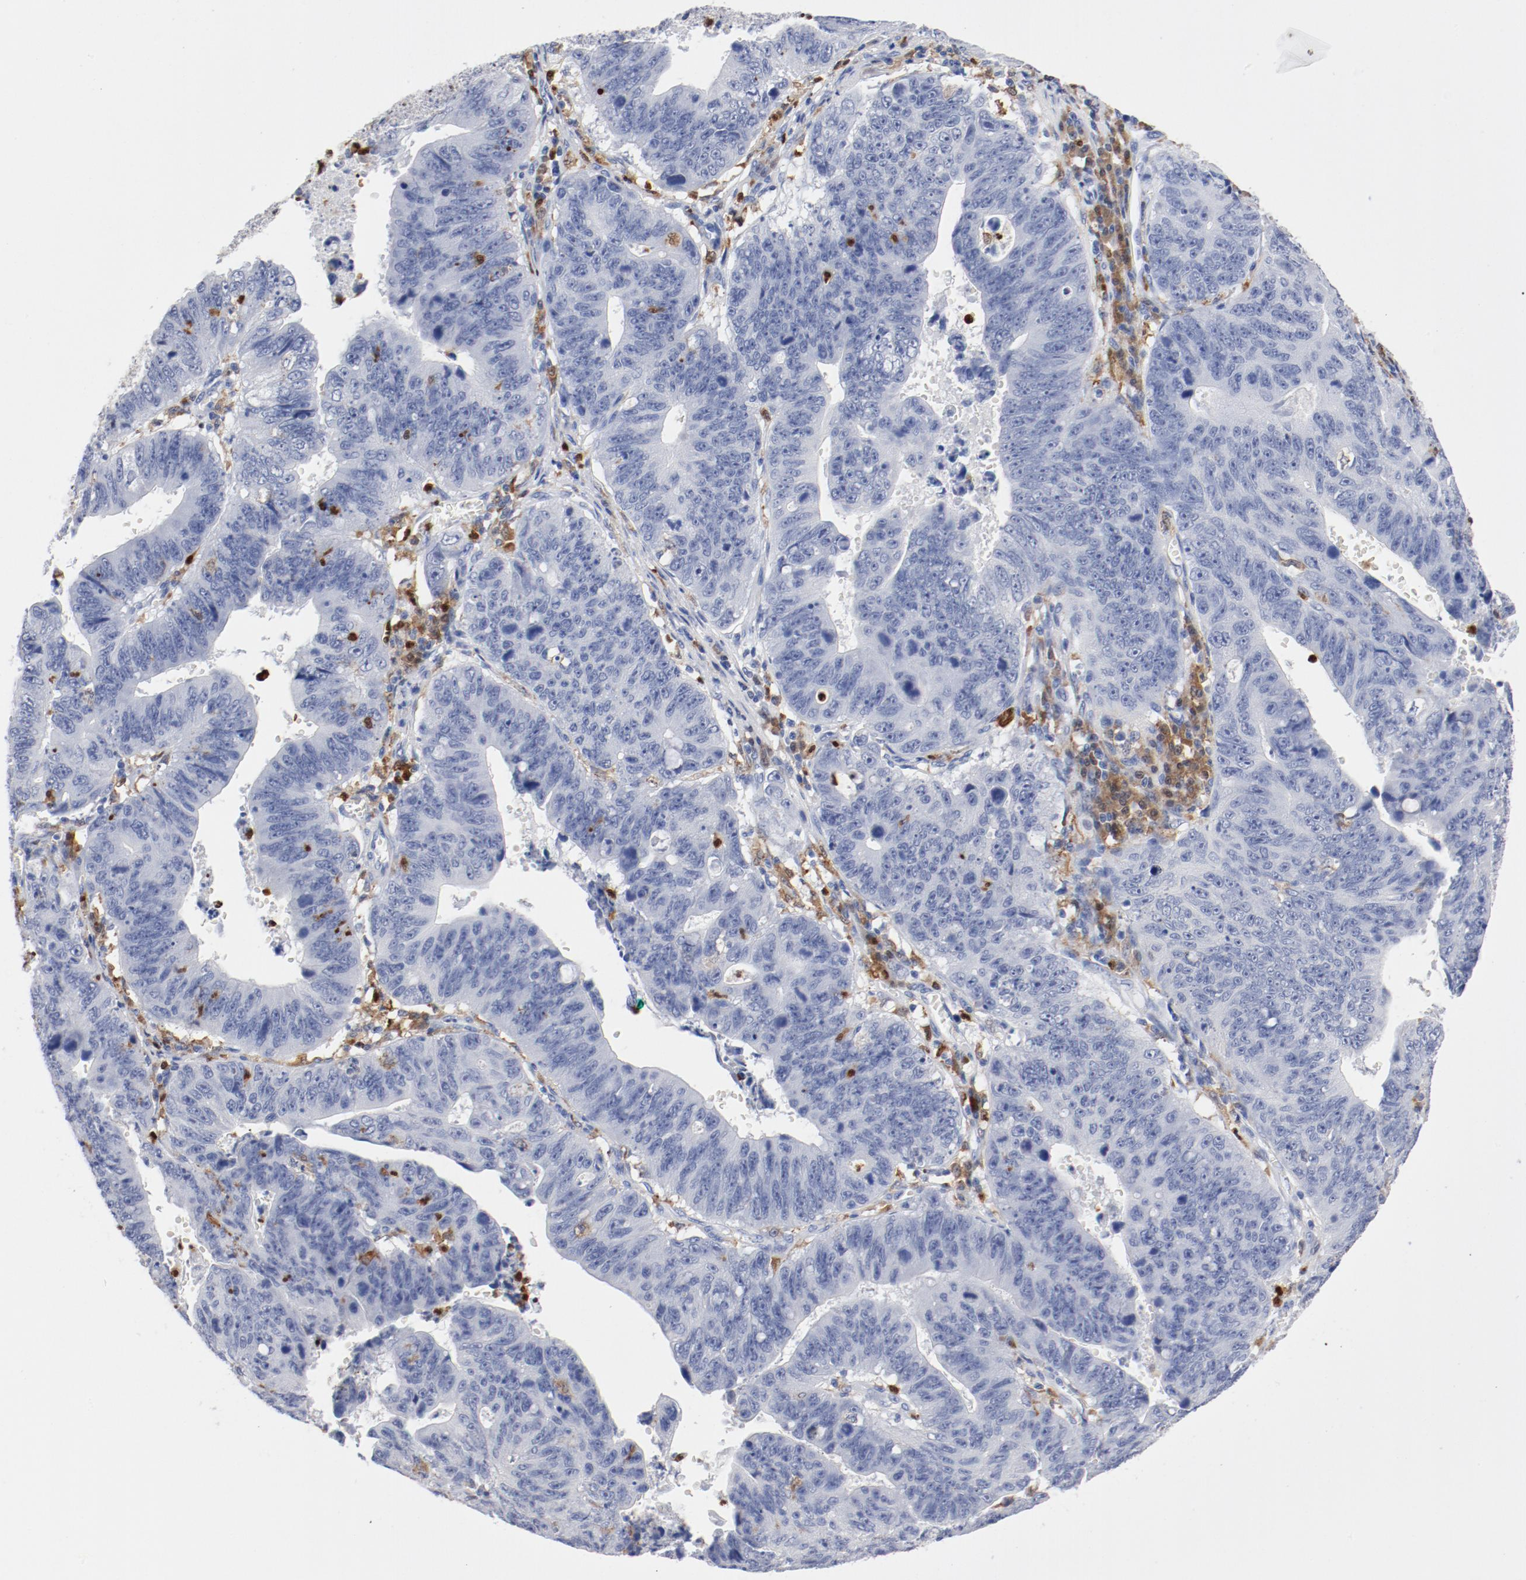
{"staining": {"intensity": "negative", "quantity": "none", "location": "none"}, "tissue": "stomach cancer", "cell_type": "Tumor cells", "image_type": "cancer", "snomed": [{"axis": "morphology", "description": "Adenocarcinoma, NOS"}, {"axis": "topography", "description": "Stomach"}], "caption": "Photomicrograph shows no significant protein staining in tumor cells of stomach adenocarcinoma.", "gene": "NCF1", "patient": {"sex": "male", "age": 59}}